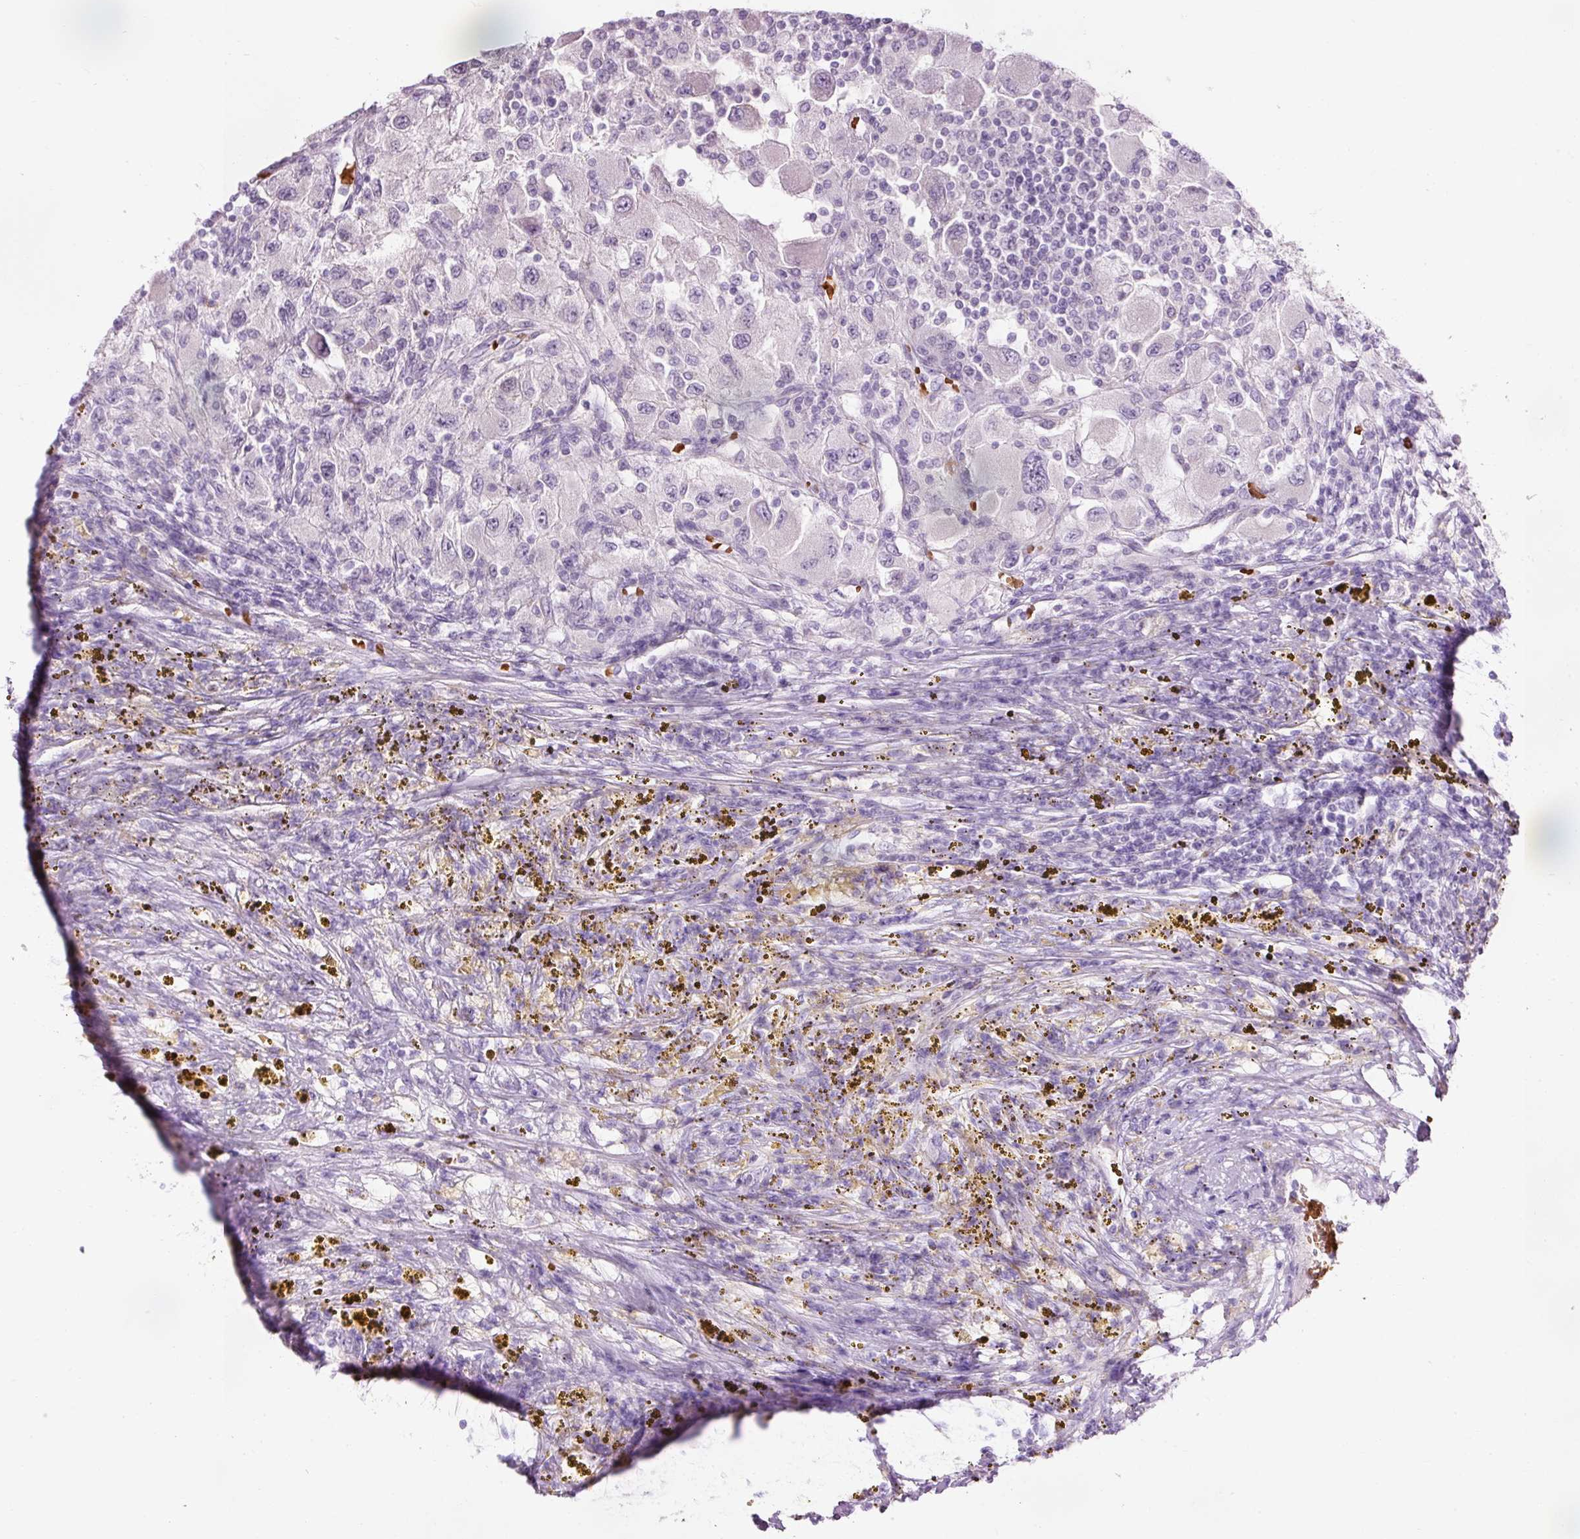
{"staining": {"intensity": "negative", "quantity": "none", "location": "none"}, "tissue": "renal cancer", "cell_type": "Tumor cells", "image_type": "cancer", "snomed": [{"axis": "morphology", "description": "Adenocarcinoma, NOS"}, {"axis": "topography", "description": "Kidney"}], "caption": "This is a image of immunohistochemistry (IHC) staining of adenocarcinoma (renal), which shows no staining in tumor cells.", "gene": "DHRS11", "patient": {"sex": "female", "age": 67}}